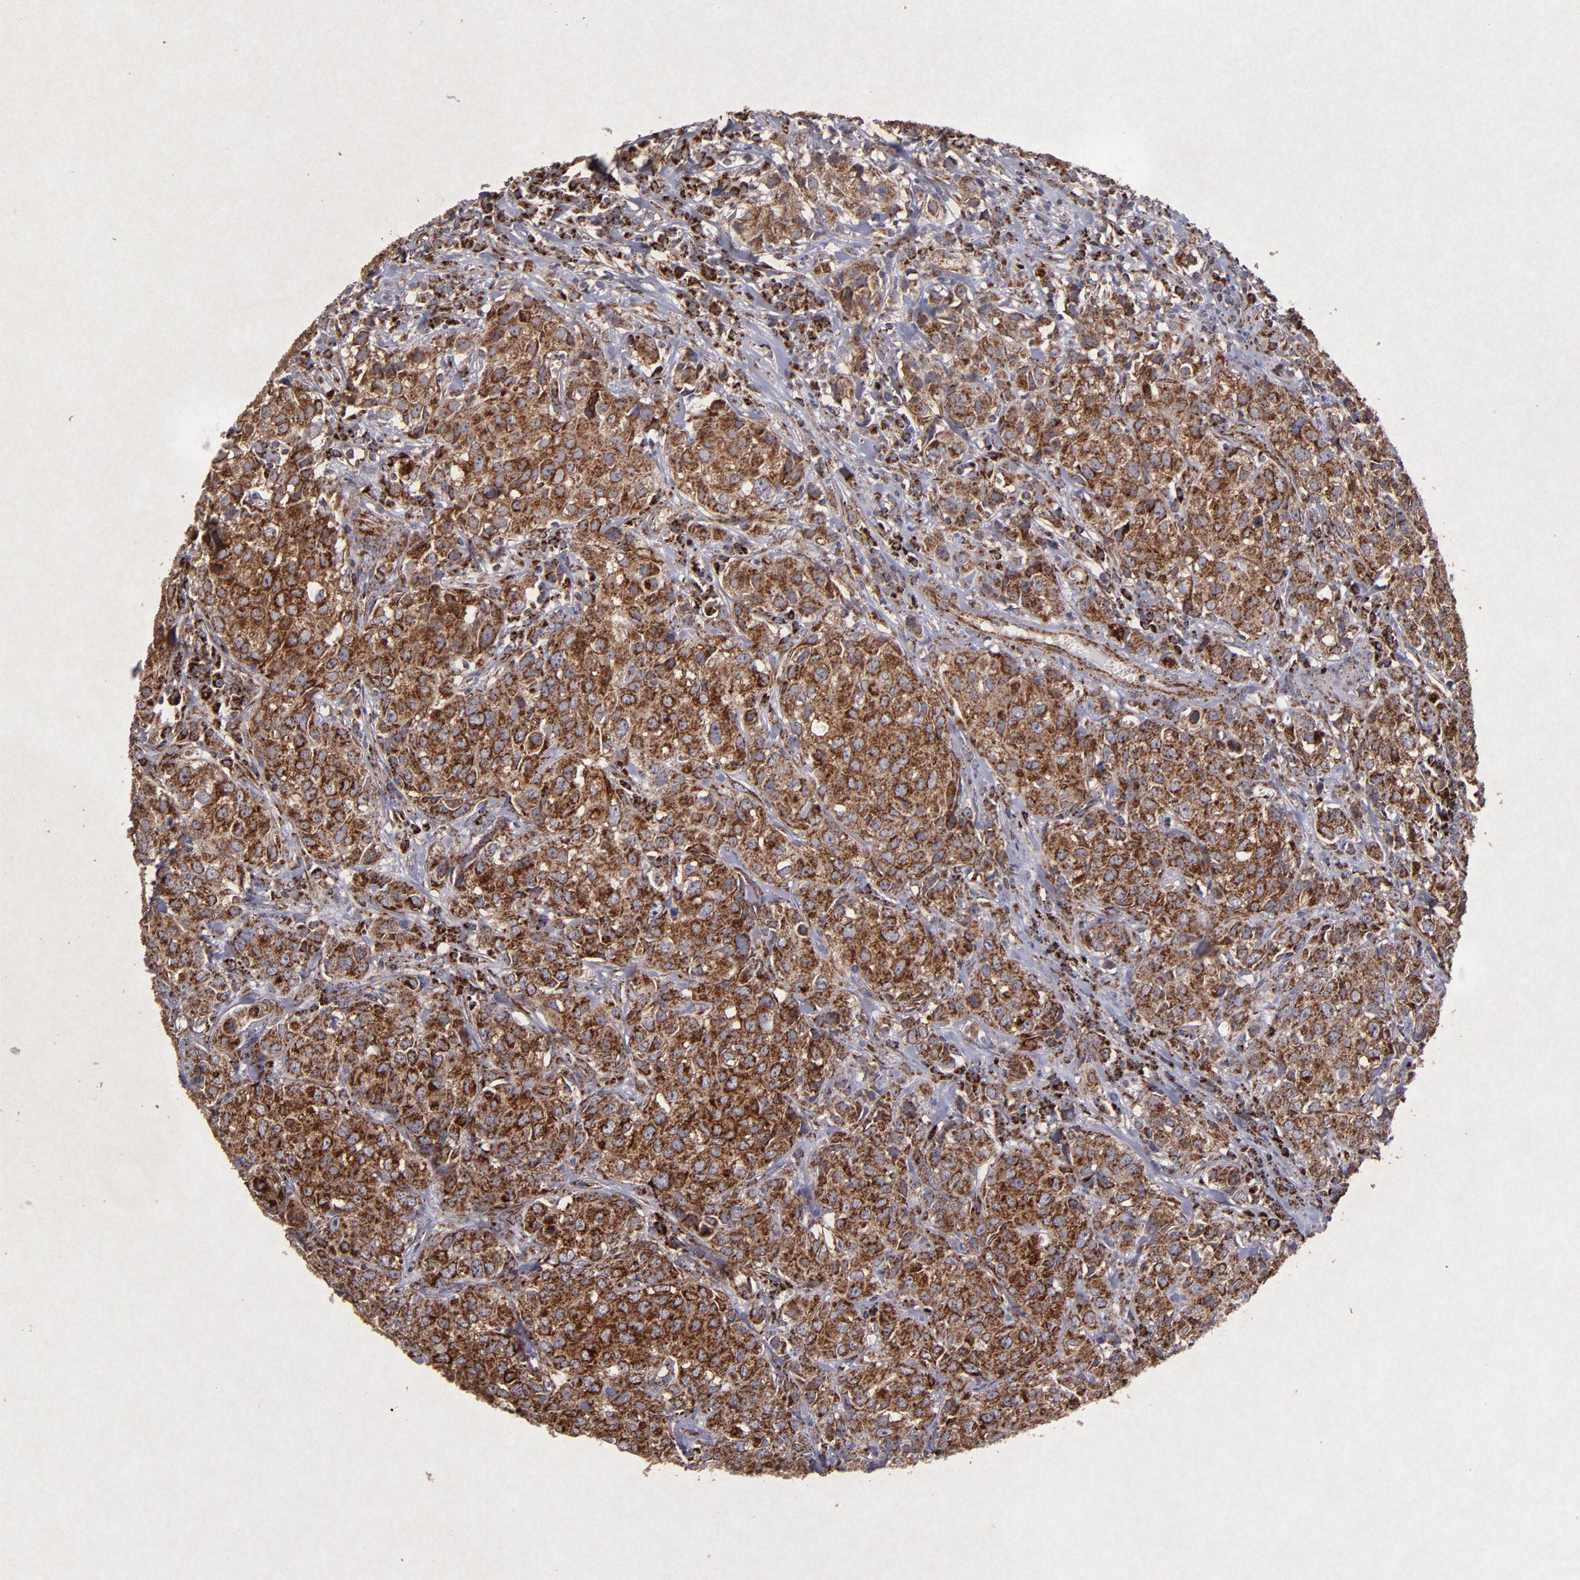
{"staining": {"intensity": "strong", "quantity": ">75%", "location": "cytoplasmic/membranous"}, "tissue": "urothelial cancer", "cell_type": "Tumor cells", "image_type": "cancer", "snomed": [{"axis": "morphology", "description": "Urothelial carcinoma, High grade"}, {"axis": "topography", "description": "Urinary bladder"}], "caption": "High-power microscopy captured an IHC photomicrograph of urothelial carcinoma (high-grade), revealing strong cytoplasmic/membranous positivity in about >75% of tumor cells. The protein of interest is stained brown, and the nuclei are stained in blue (DAB (3,3'-diaminobenzidine) IHC with brightfield microscopy, high magnification).", "gene": "TIMM9", "patient": {"sex": "female", "age": 75}}